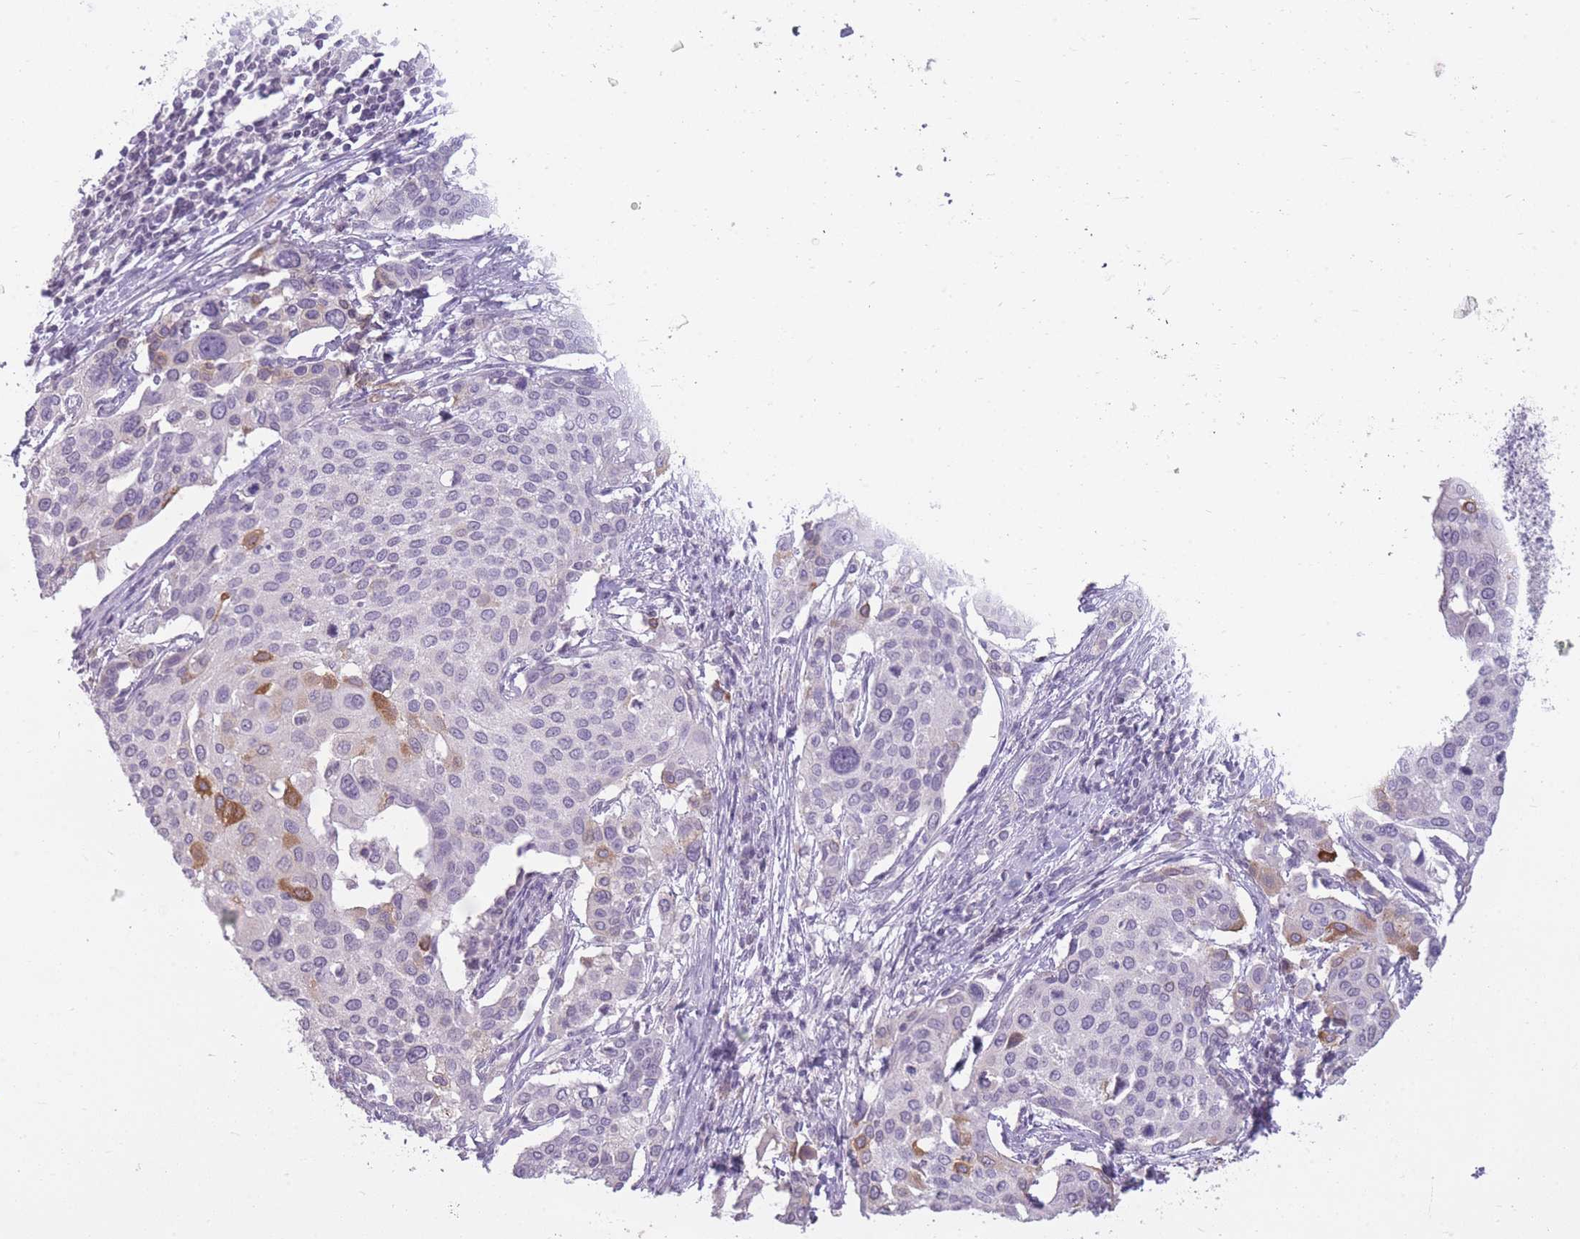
{"staining": {"intensity": "negative", "quantity": "none", "location": "none"}, "tissue": "cervical cancer", "cell_type": "Tumor cells", "image_type": "cancer", "snomed": [{"axis": "morphology", "description": "Squamous cell carcinoma, NOS"}, {"axis": "topography", "description": "Cervix"}], "caption": "This is an immunohistochemistry (IHC) image of human cervical cancer (squamous cell carcinoma). There is no staining in tumor cells.", "gene": "ZBTB24", "patient": {"sex": "female", "age": 44}}